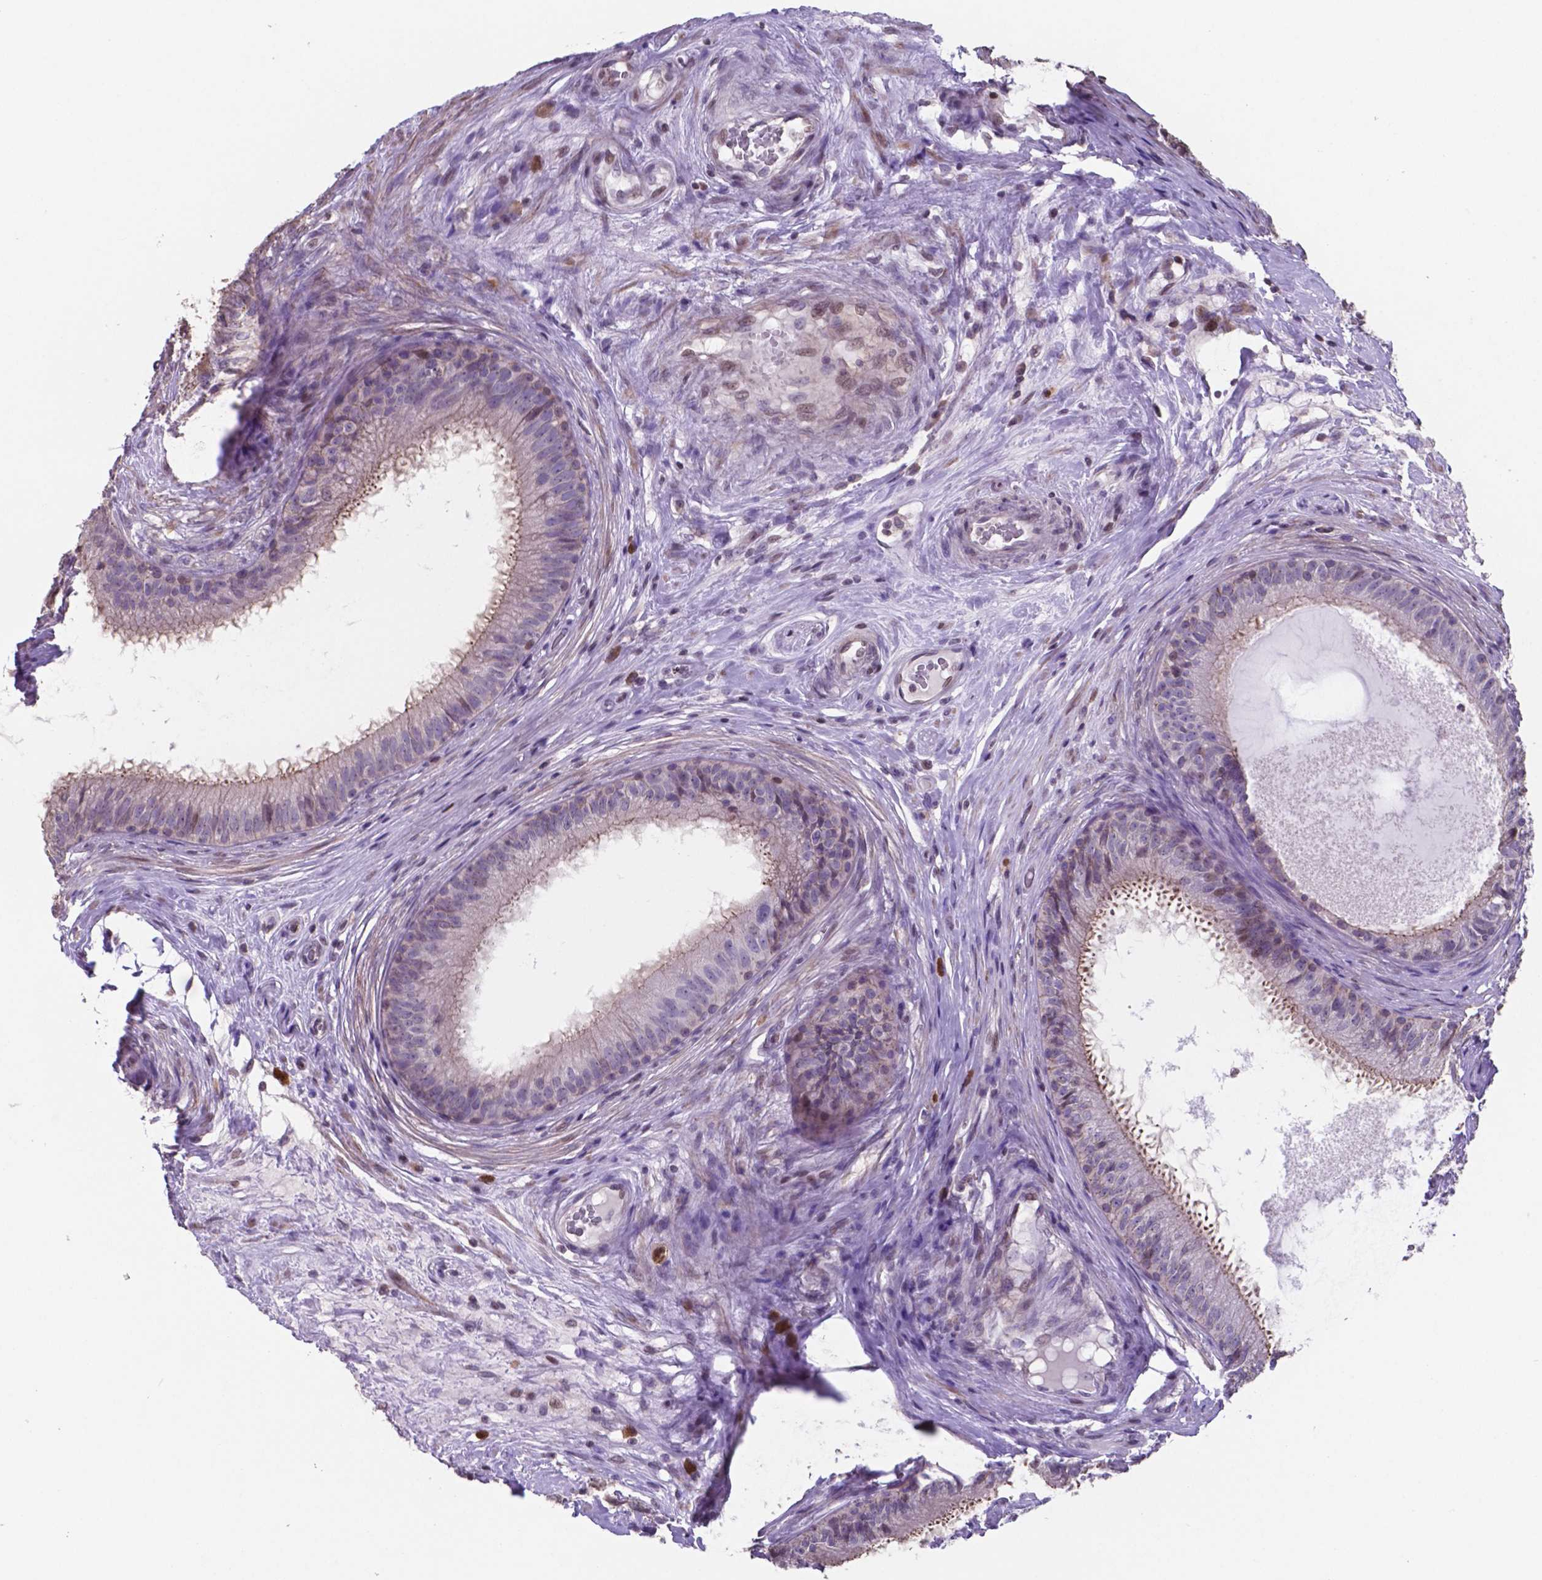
{"staining": {"intensity": "weak", "quantity": "<25%", "location": "cytoplasmic/membranous"}, "tissue": "epididymis", "cell_type": "Glandular cells", "image_type": "normal", "snomed": [{"axis": "morphology", "description": "Normal tissue, NOS"}, {"axis": "topography", "description": "Epididymis"}], "caption": "Glandular cells show no significant protein positivity in normal epididymis.", "gene": "MLC1", "patient": {"sex": "male", "age": 59}}